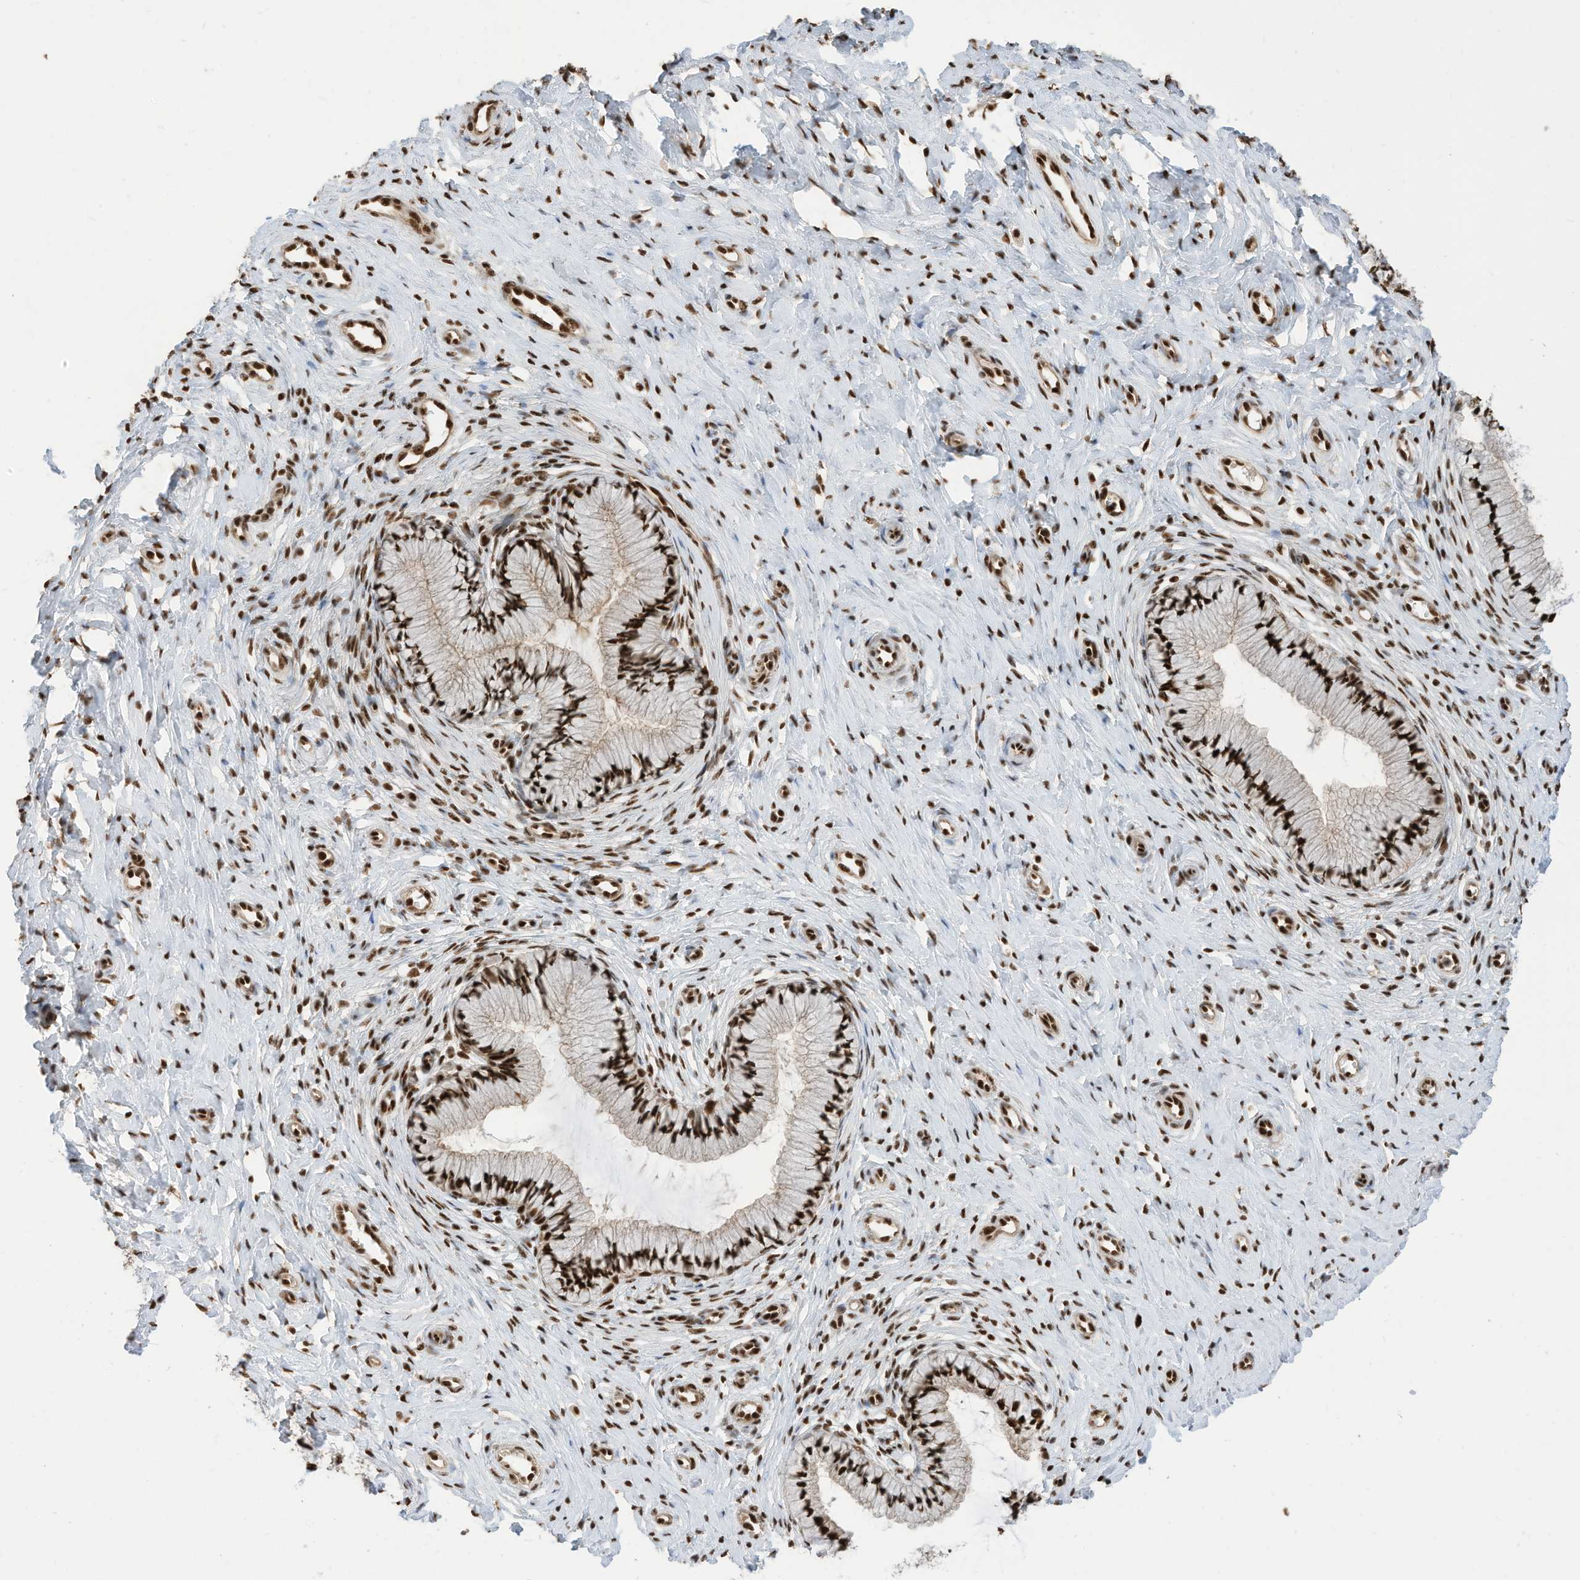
{"staining": {"intensity": "moderate", "quantity": ">75%", "location": "nuclear"}, "tissue": "cervix", "cell_type": "Glandular cells", "image_type": "normal", "snomed": [{"axis": "morphology", "description": "Normal tissue, NOS"}, {"axis": "topography", "description": "Cervix"}], "caption": "Brown immunohistochemical staining in benign human cervix reveals moderate nuclear expression in approximately >75% of glandular cells.", "gene": "SF3A3", "patient": {"sex": "female", "age": 36}}